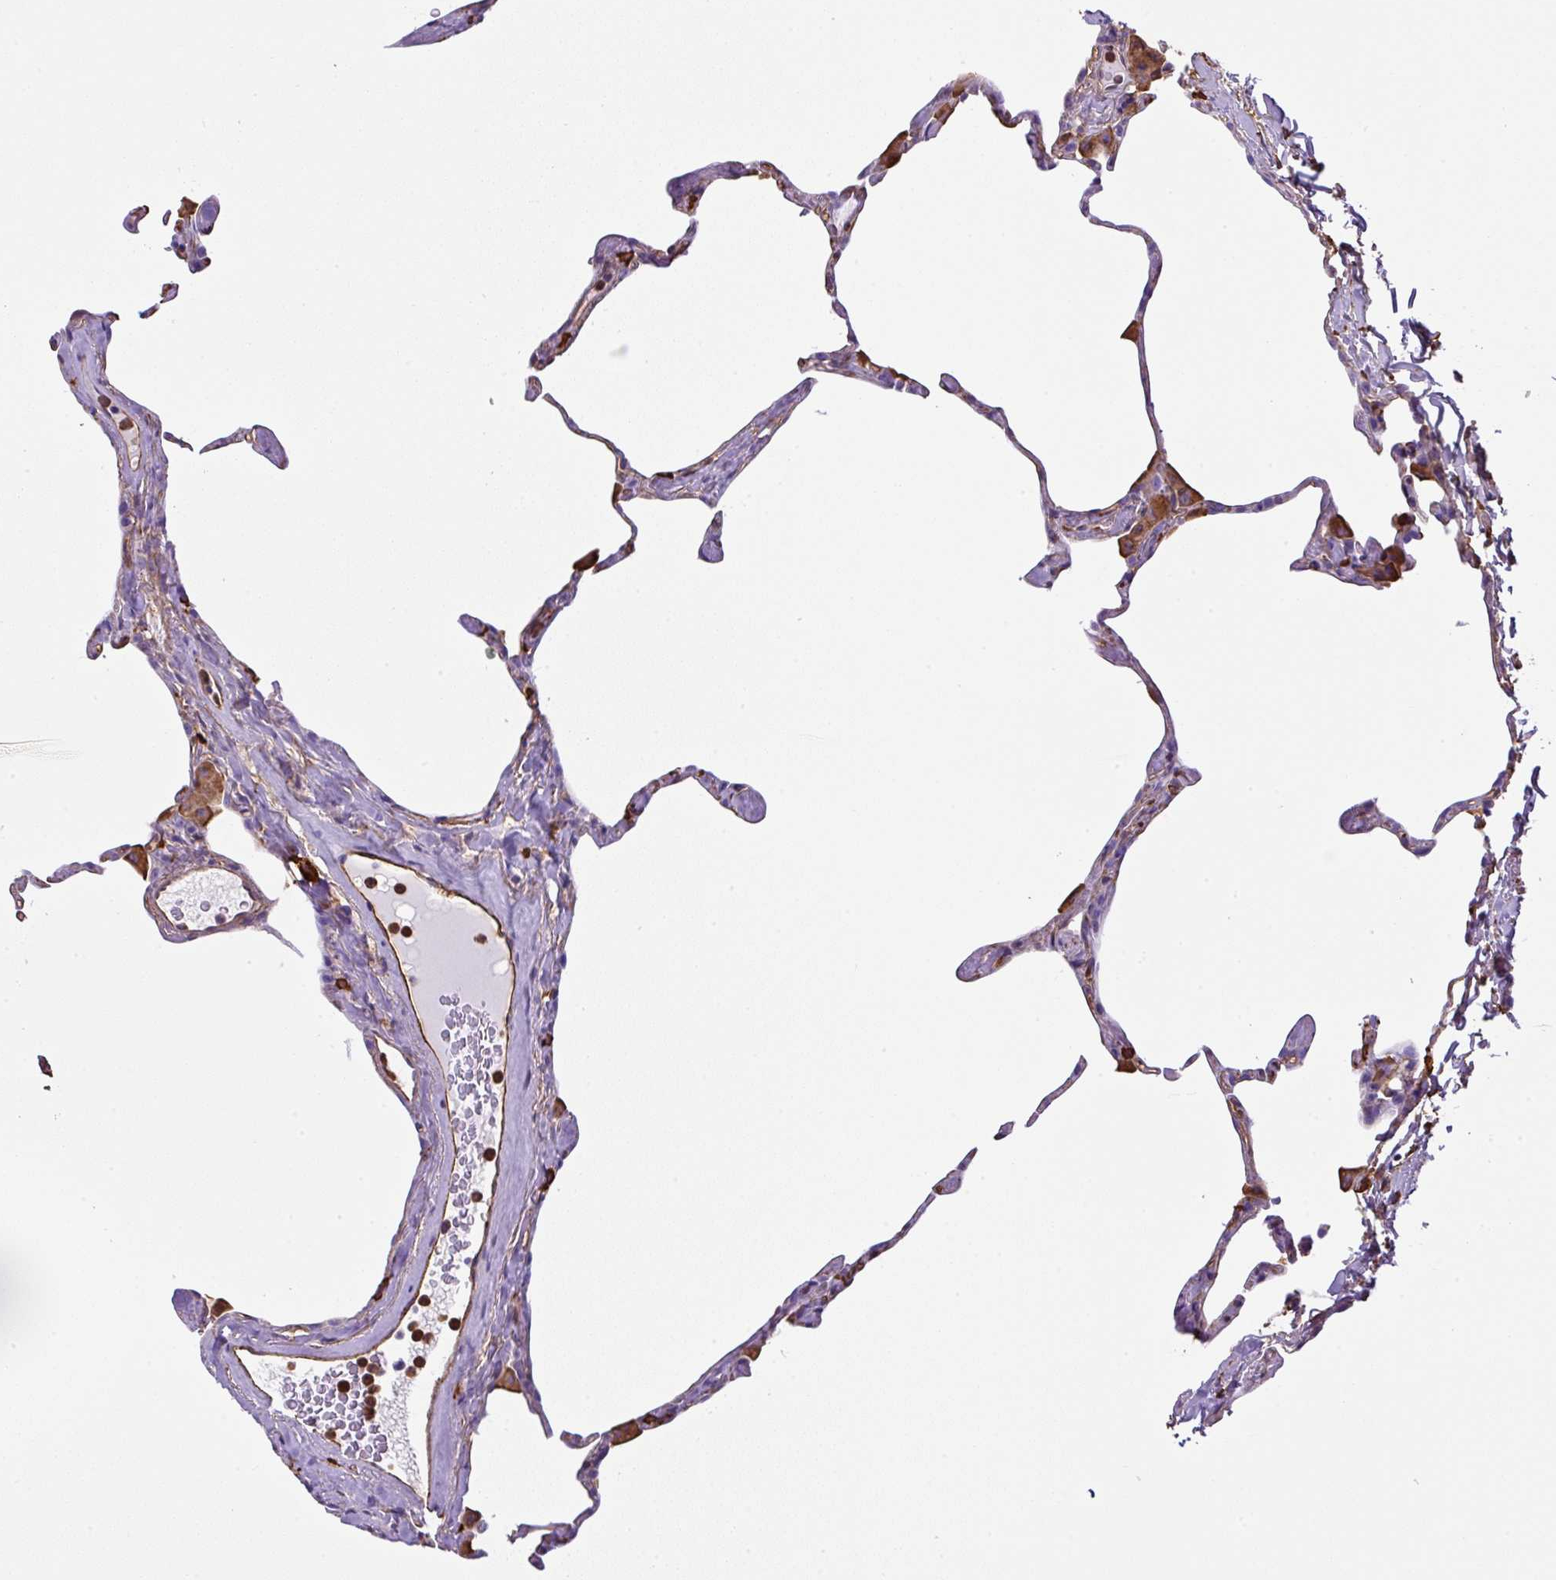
{"staining": {"intensity": "strong", "quantity": "<25%", "location": "cytoplasmic/membranous"}, "tissue": "lung", "cell_type": "Alveolar cells", "image_type": "normal", "snomed": [{"axis": "morphology", "description": "Normal tissue, NOS"}, {"axis": "topography", "description": "Lung"}], "caption": "About <25% of alveolar cells in benign lung show strong cytoplasmic/membranous protein positivity as visualized by brown immunohistochemical staining.", "gene": "MAGEB5", "patient": {"sex": "male", "age": 65}}